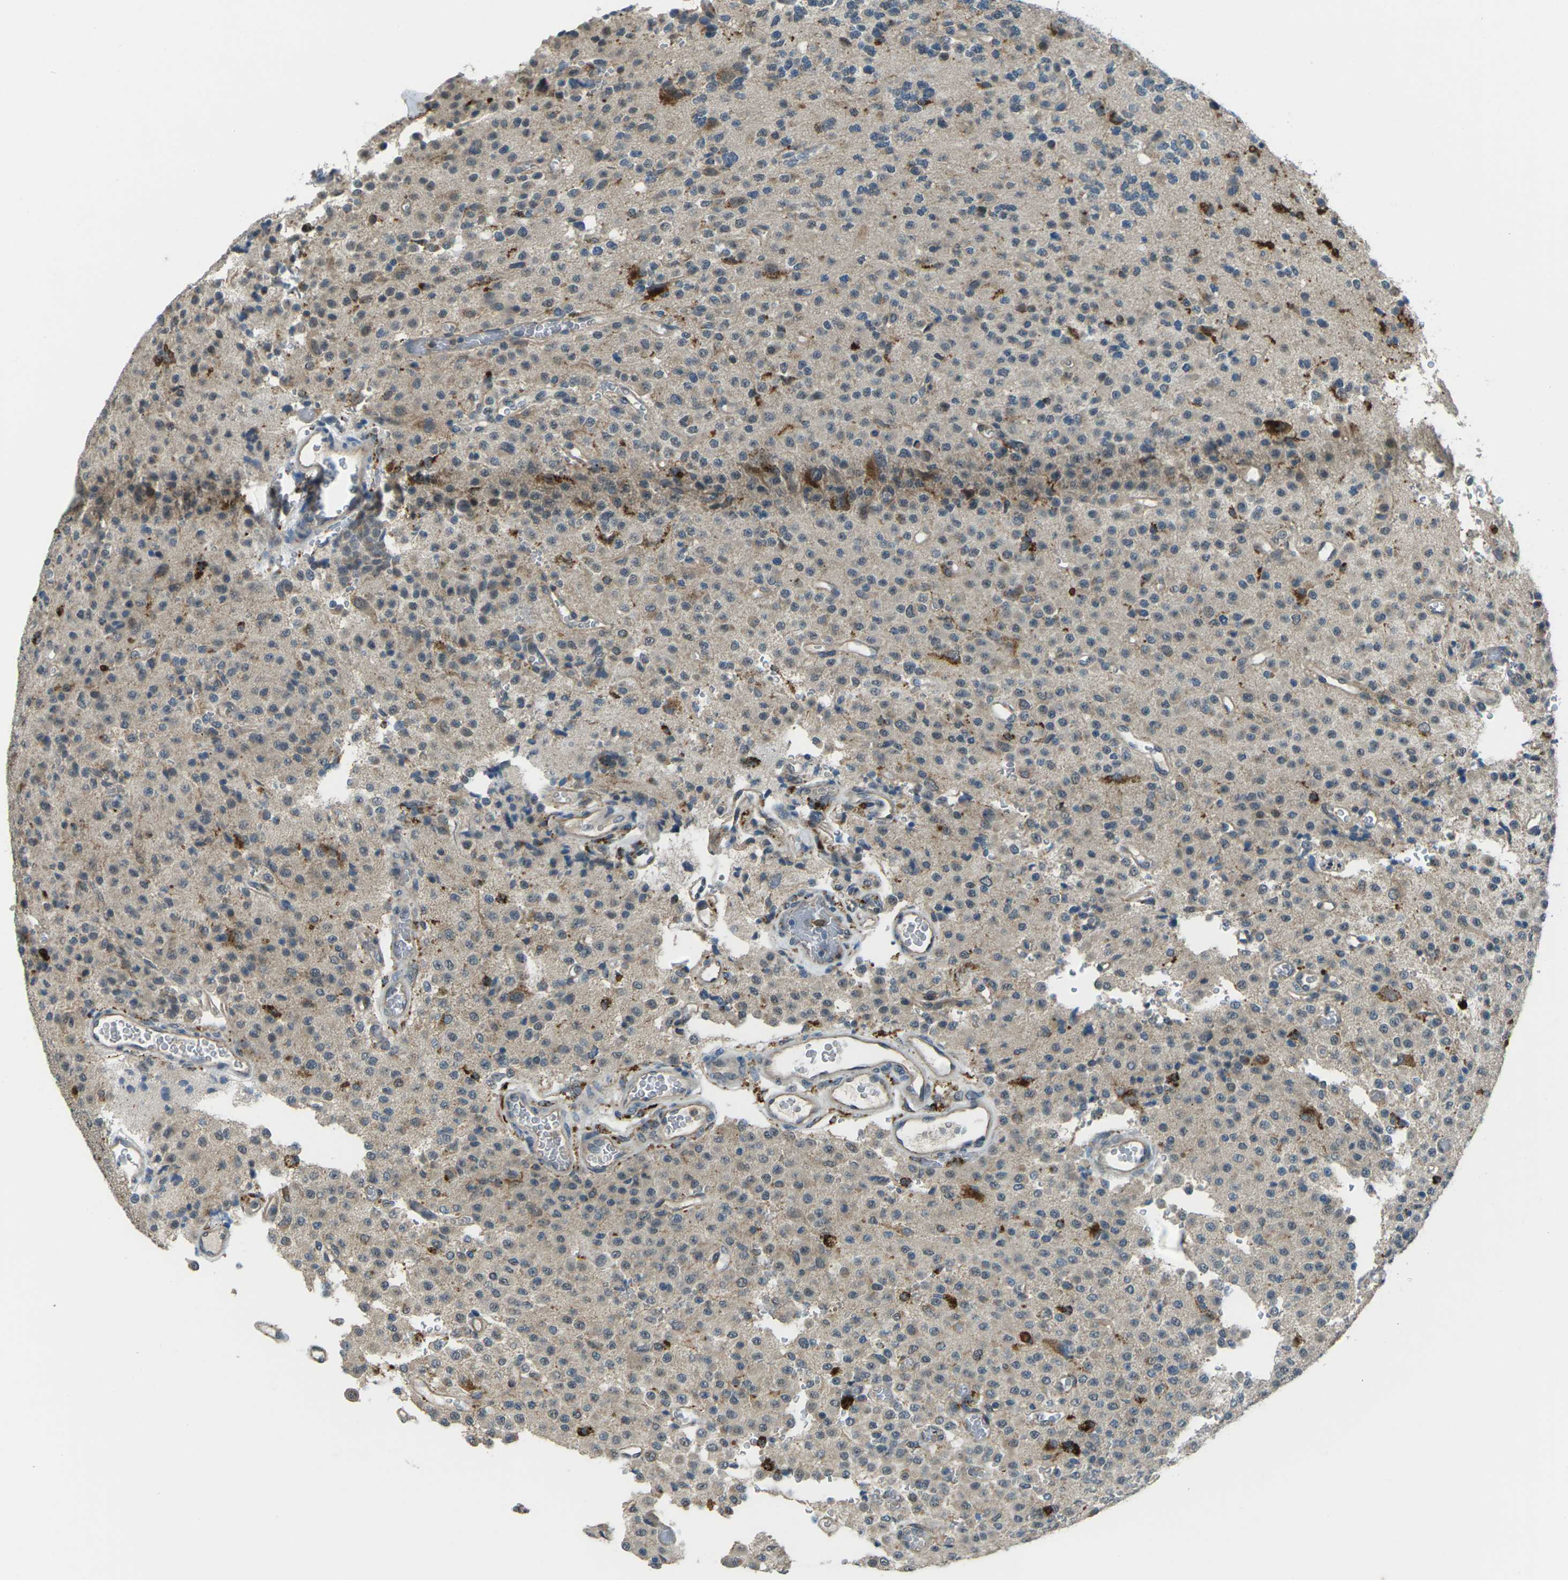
{"staining": {"intensity": "weak", "quantity": "<25%", "location": "cytoplasmic/membranous"}, "tissue": "glioma", "cell_type": "Tumor cells", "image_type": "cancer", "snomed": [{"axis": "morphology", "description": "Glioma, malignant, Low grade"}, {"axis": "topography", "description": "Brain"}], "caption": "Glioma was stained to show a protein in brown. There is no significant staining in tumor cells.", "gene": "SLC31A2", "patient": {"sex": "male", "age": 38}}